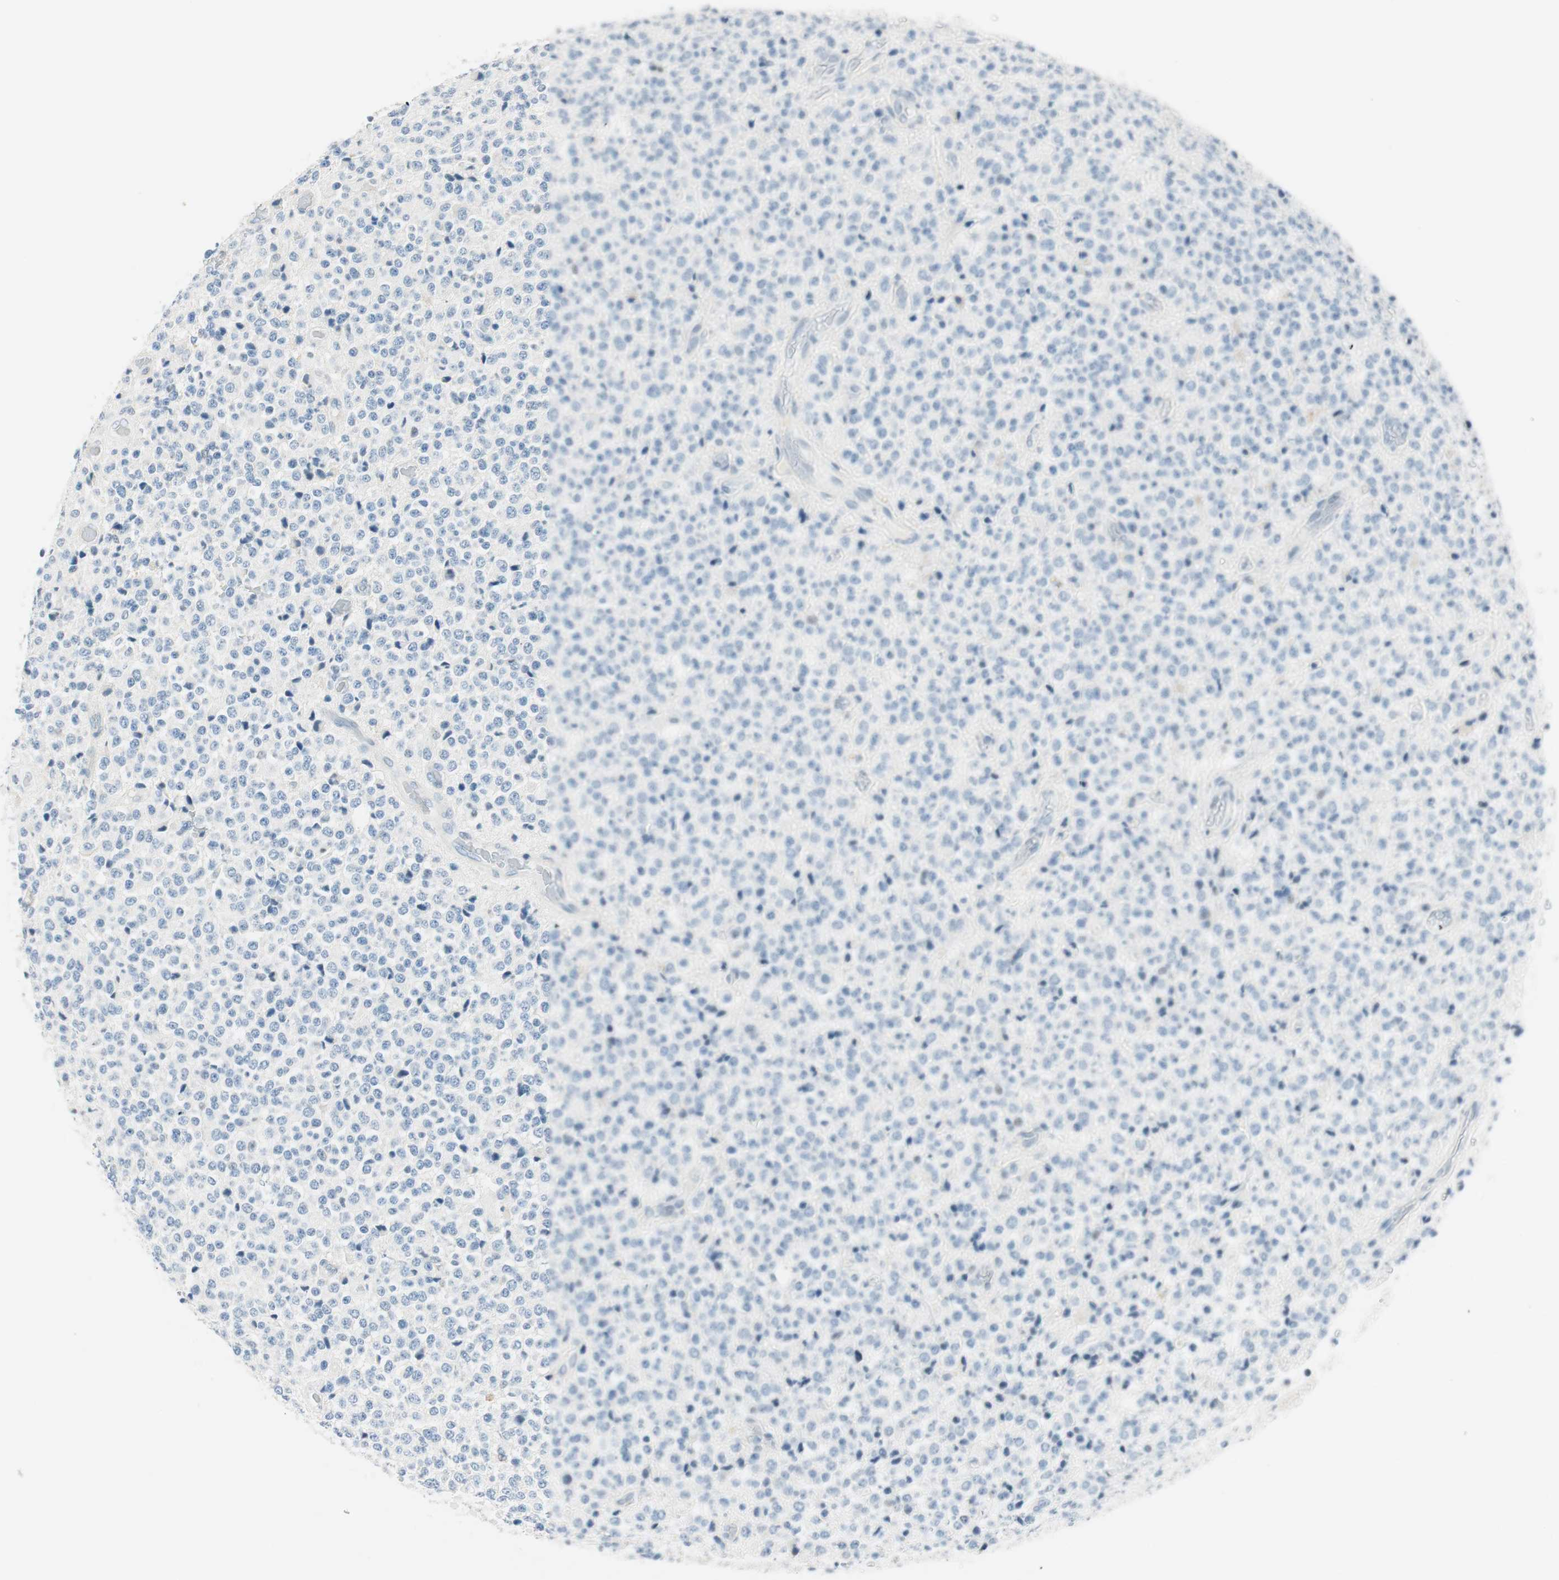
{"staining": {"intensity": "negative", "quantity": "none", "location": "none"}, "tissue": "glioma", "cell_type": "Tumor cells", "image_type": "cancer", "snomed": [{"axis": "morphology", "description": "Glioma, malignant, High grade"}, {"axis": "topography", "description": "pancreas cauda"}], "caption": "Tumor cells show no significant protein expression in malignant high-grade glioma.", "gene": "HOXB13", "patient": {"sex": "male", "age": 60}}